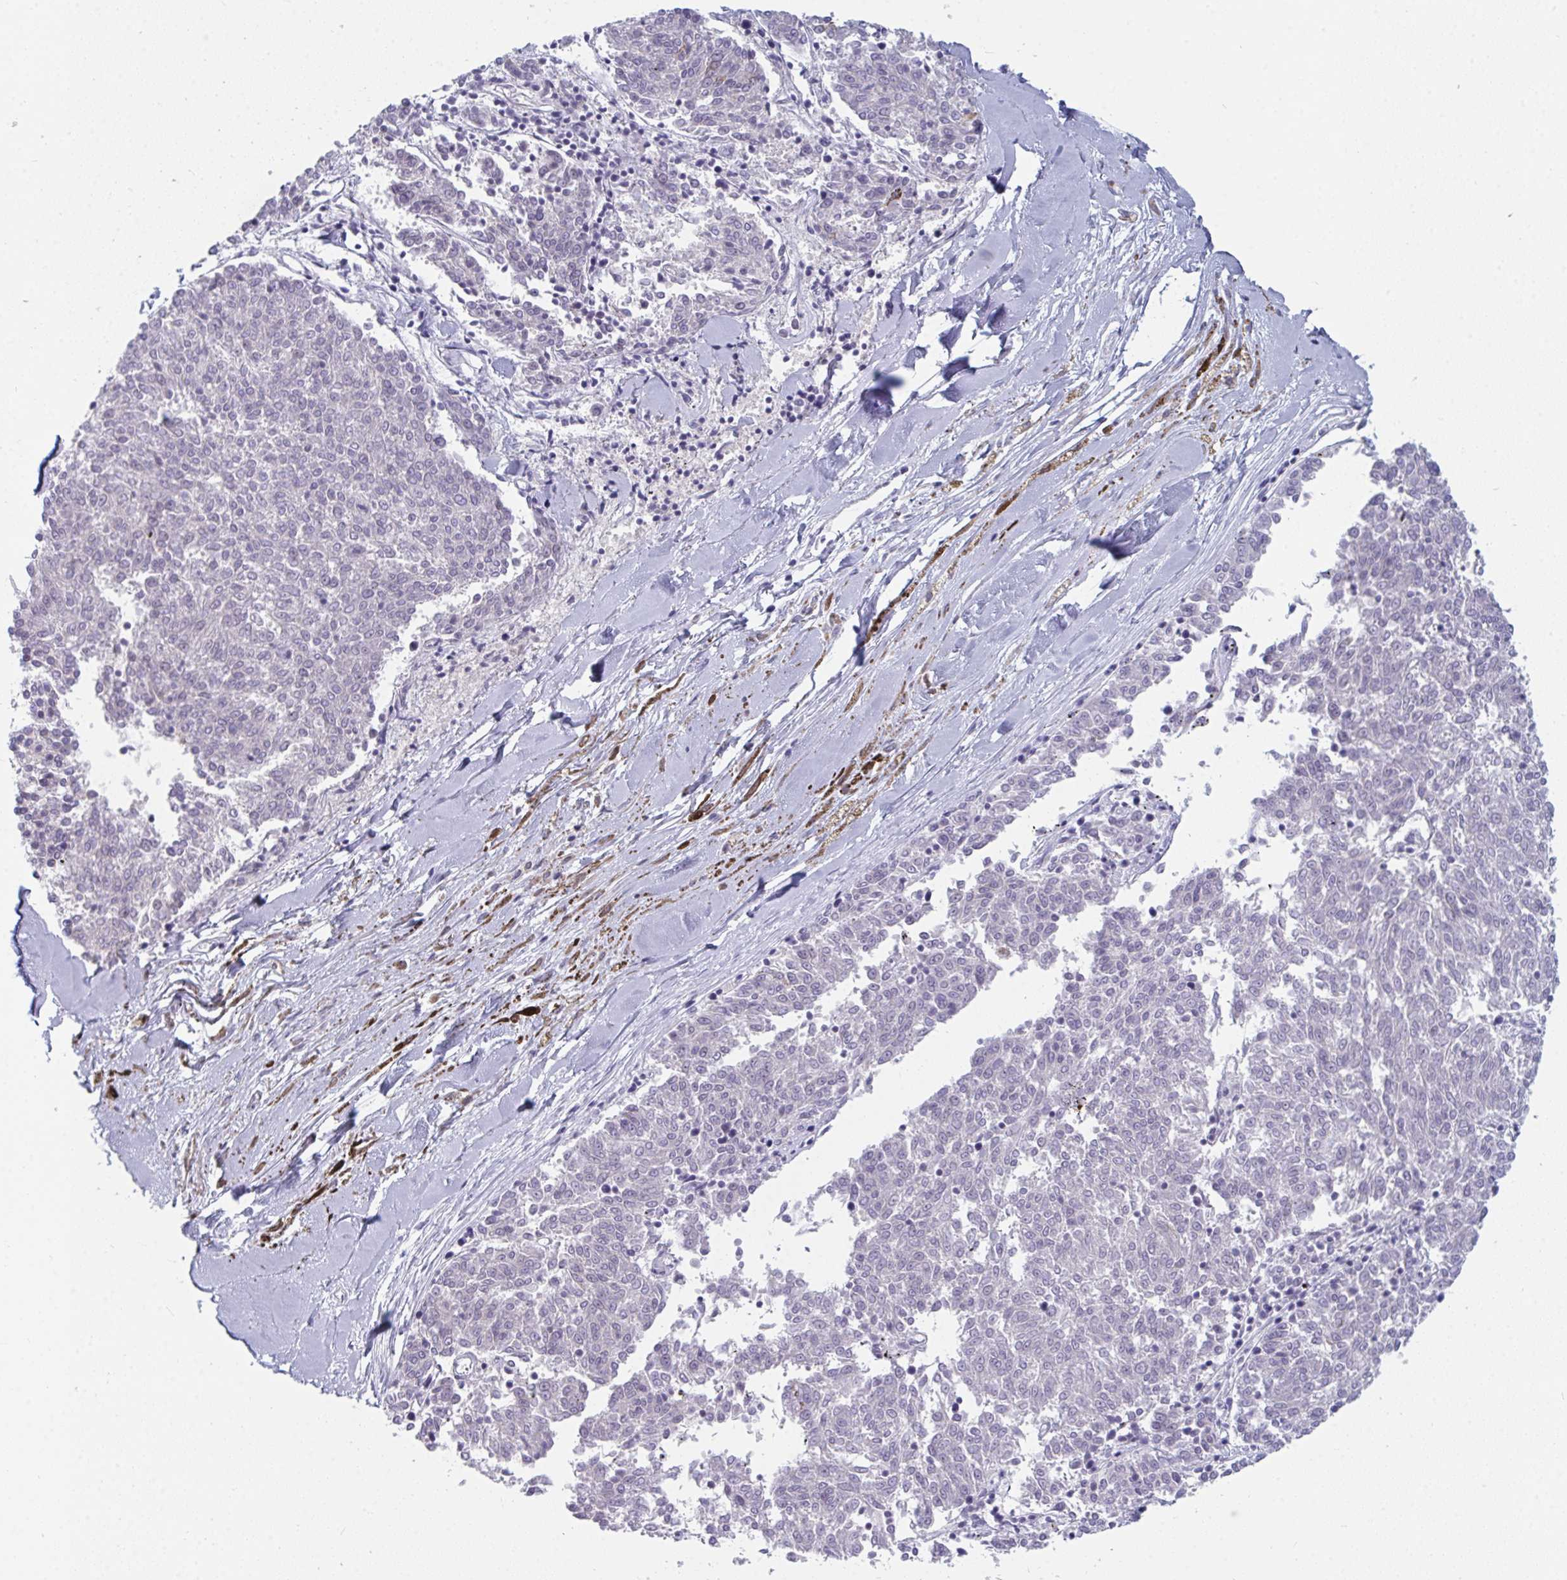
{"staining": {"intensity": "negative", "quantity": "none", "location": "none"}, "tissue": "melanoma", "cell_type": "Tumor cells", "image_type": "cancer", "snomed": [{"axis": "morphology", "description": "Malignant melanoma, NOS"}, {"axis": "topography", "description": "Skin"}], "caption": "IHC histopathology image of neoplastic tissue: malignant melanoma stained with DAB reveals no significant protein expression in tumor cells.", "gene": "PRR14", "patient": {"sex": "female", "age": 72}}